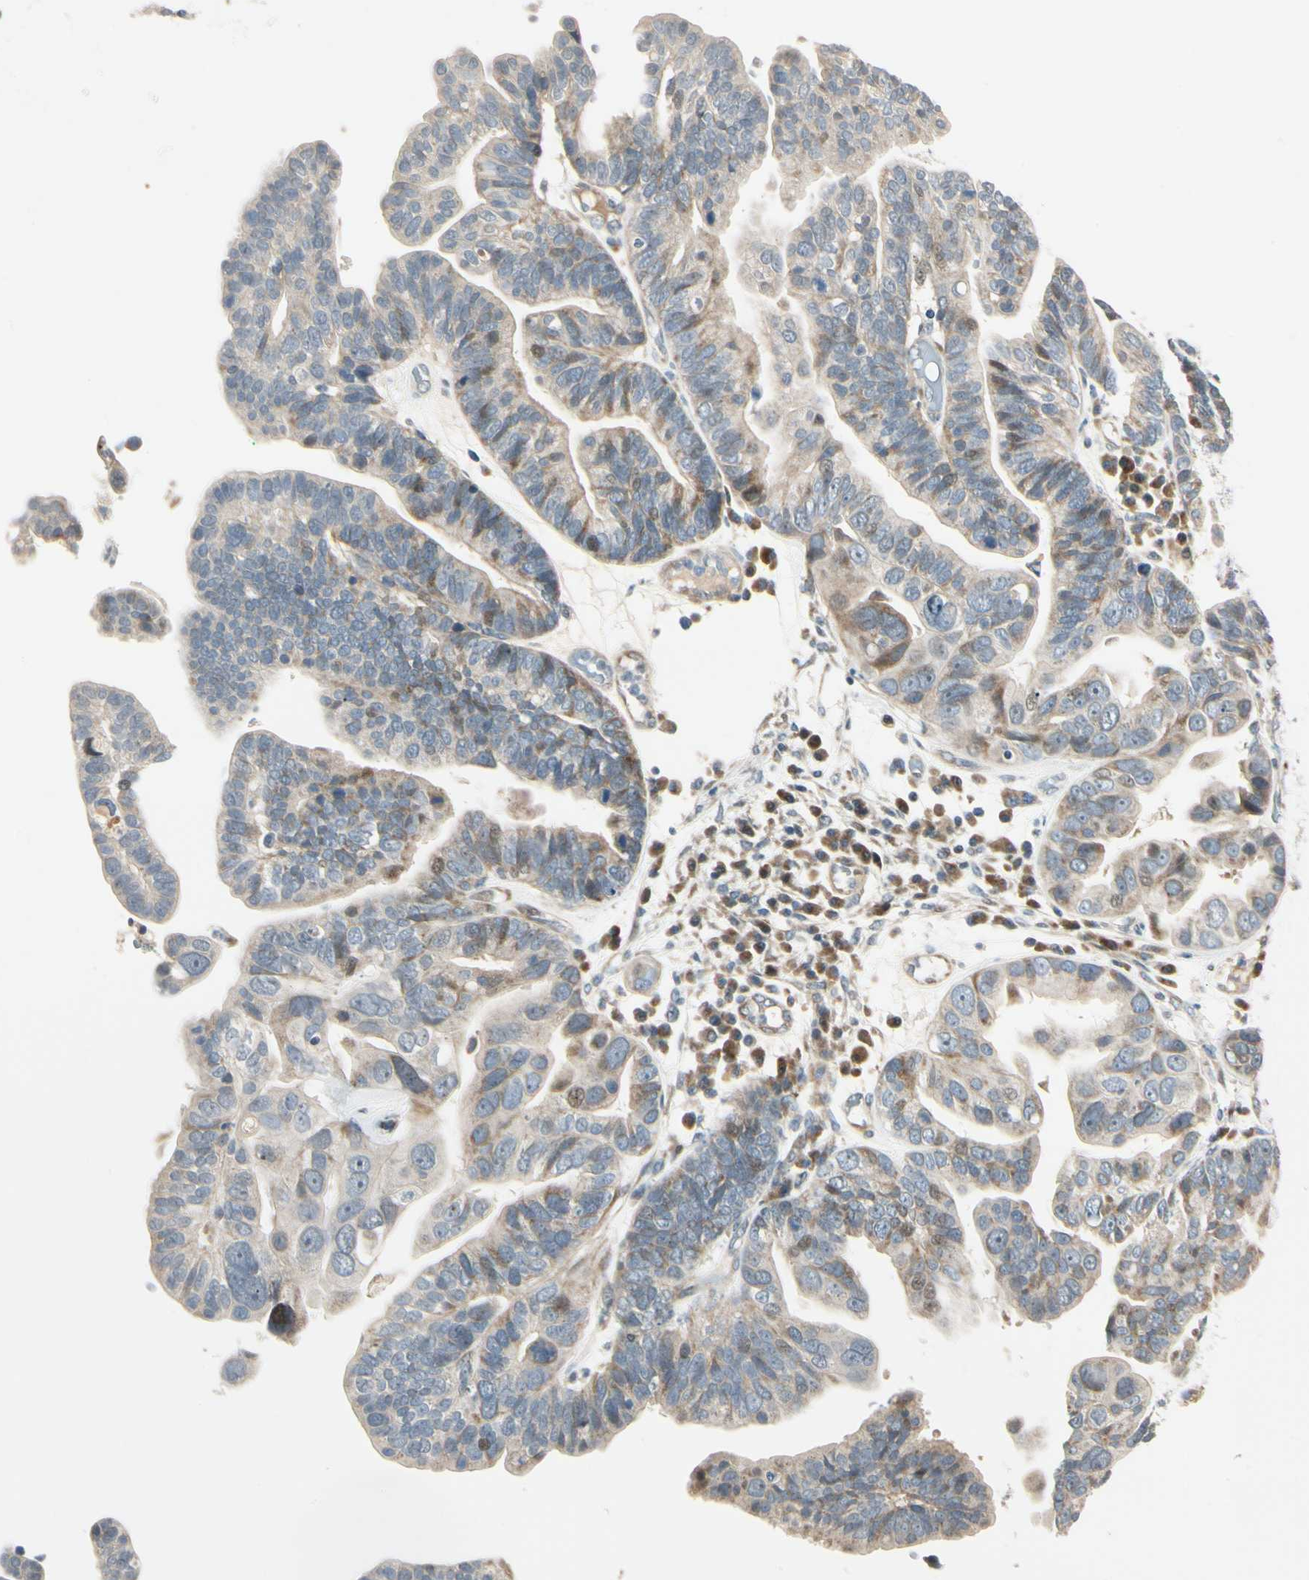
{"staining": {"intensity": "weak", "quantity": "25%-75%", "location": "cytoplasmic/membranous"}, "tissue": "ovarian cancer", "cell_type": "Tumor cells", "image_type": "cancer", "snomed": [{"axis": "morphology", "description": "Cystadenocarcinoma, serous, NOS"}, {"axis": "topography", "description": "Ovary"}], "caption": "Protein staining reveals weak cytoplasmic/membranous staining in approximately 25%-75% of tumor cells in serous cystadenocarcinoma (ovarian). The staining was performed using DAB (3,3'-diaminobenzidine), with brown indicating positive protein expression. Nuclei are stained blue with hematoxylin.", "gene": "P4HA3", "patient": {"sex": "female", "age": 56}}